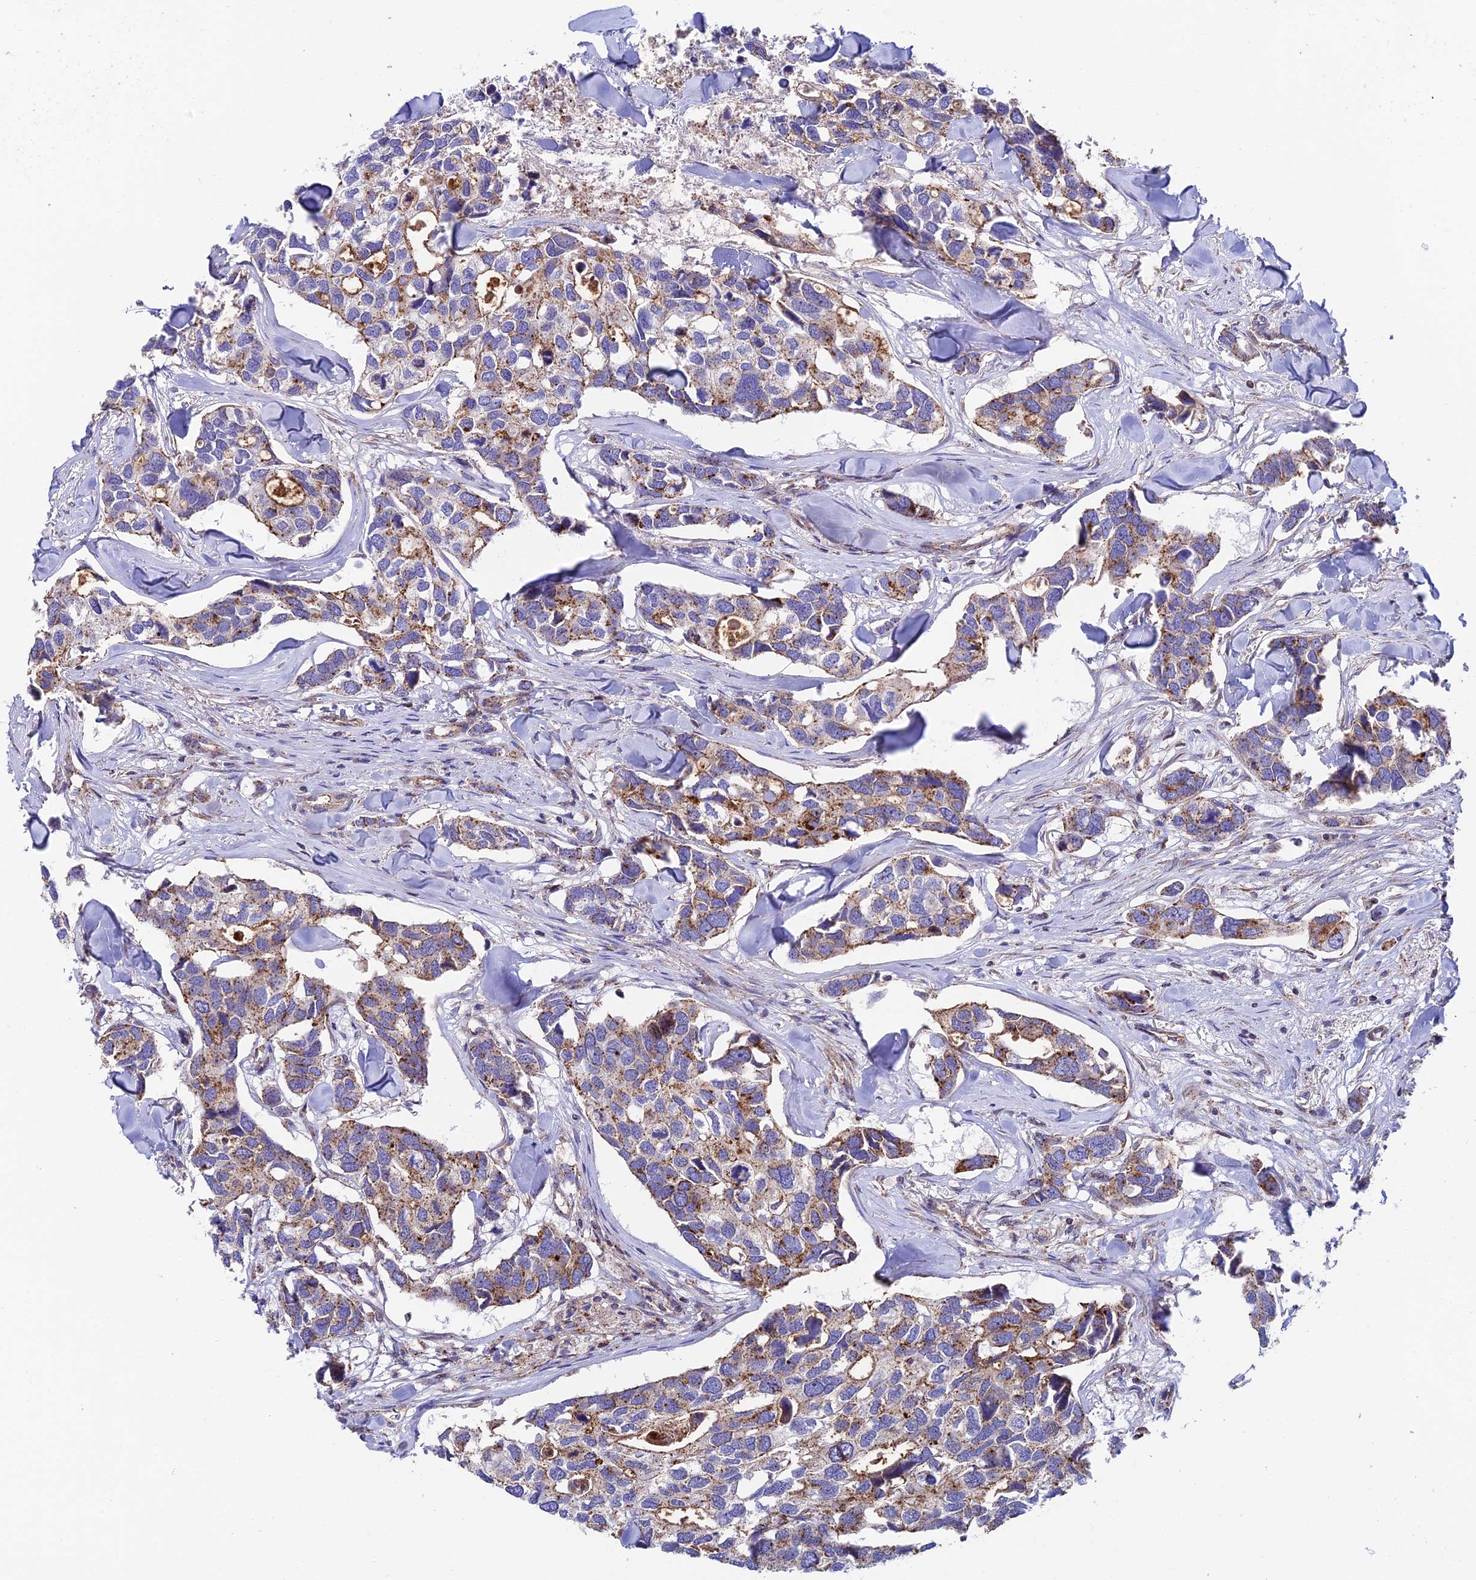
{"staining": {"intensity": "moderate", "quantity": "25%-75%", "location": "cytoplasmic/membranous"}, "tissue": "breast cancer", "cell_type": "Tumor cells", "image_type": "cancer", "snomed": [{"axis": "morphology", "description": "Duct carcinoma"}, {"axis": "topography", "description": "Breast"}], "caption": "A micrograph of breast cancer stained for a protein reveals moderate cytoplasmic/membranous brown staining in tumor cells.", "gene": "QRFP", "patient": {"sex": "female", "age": 83}}